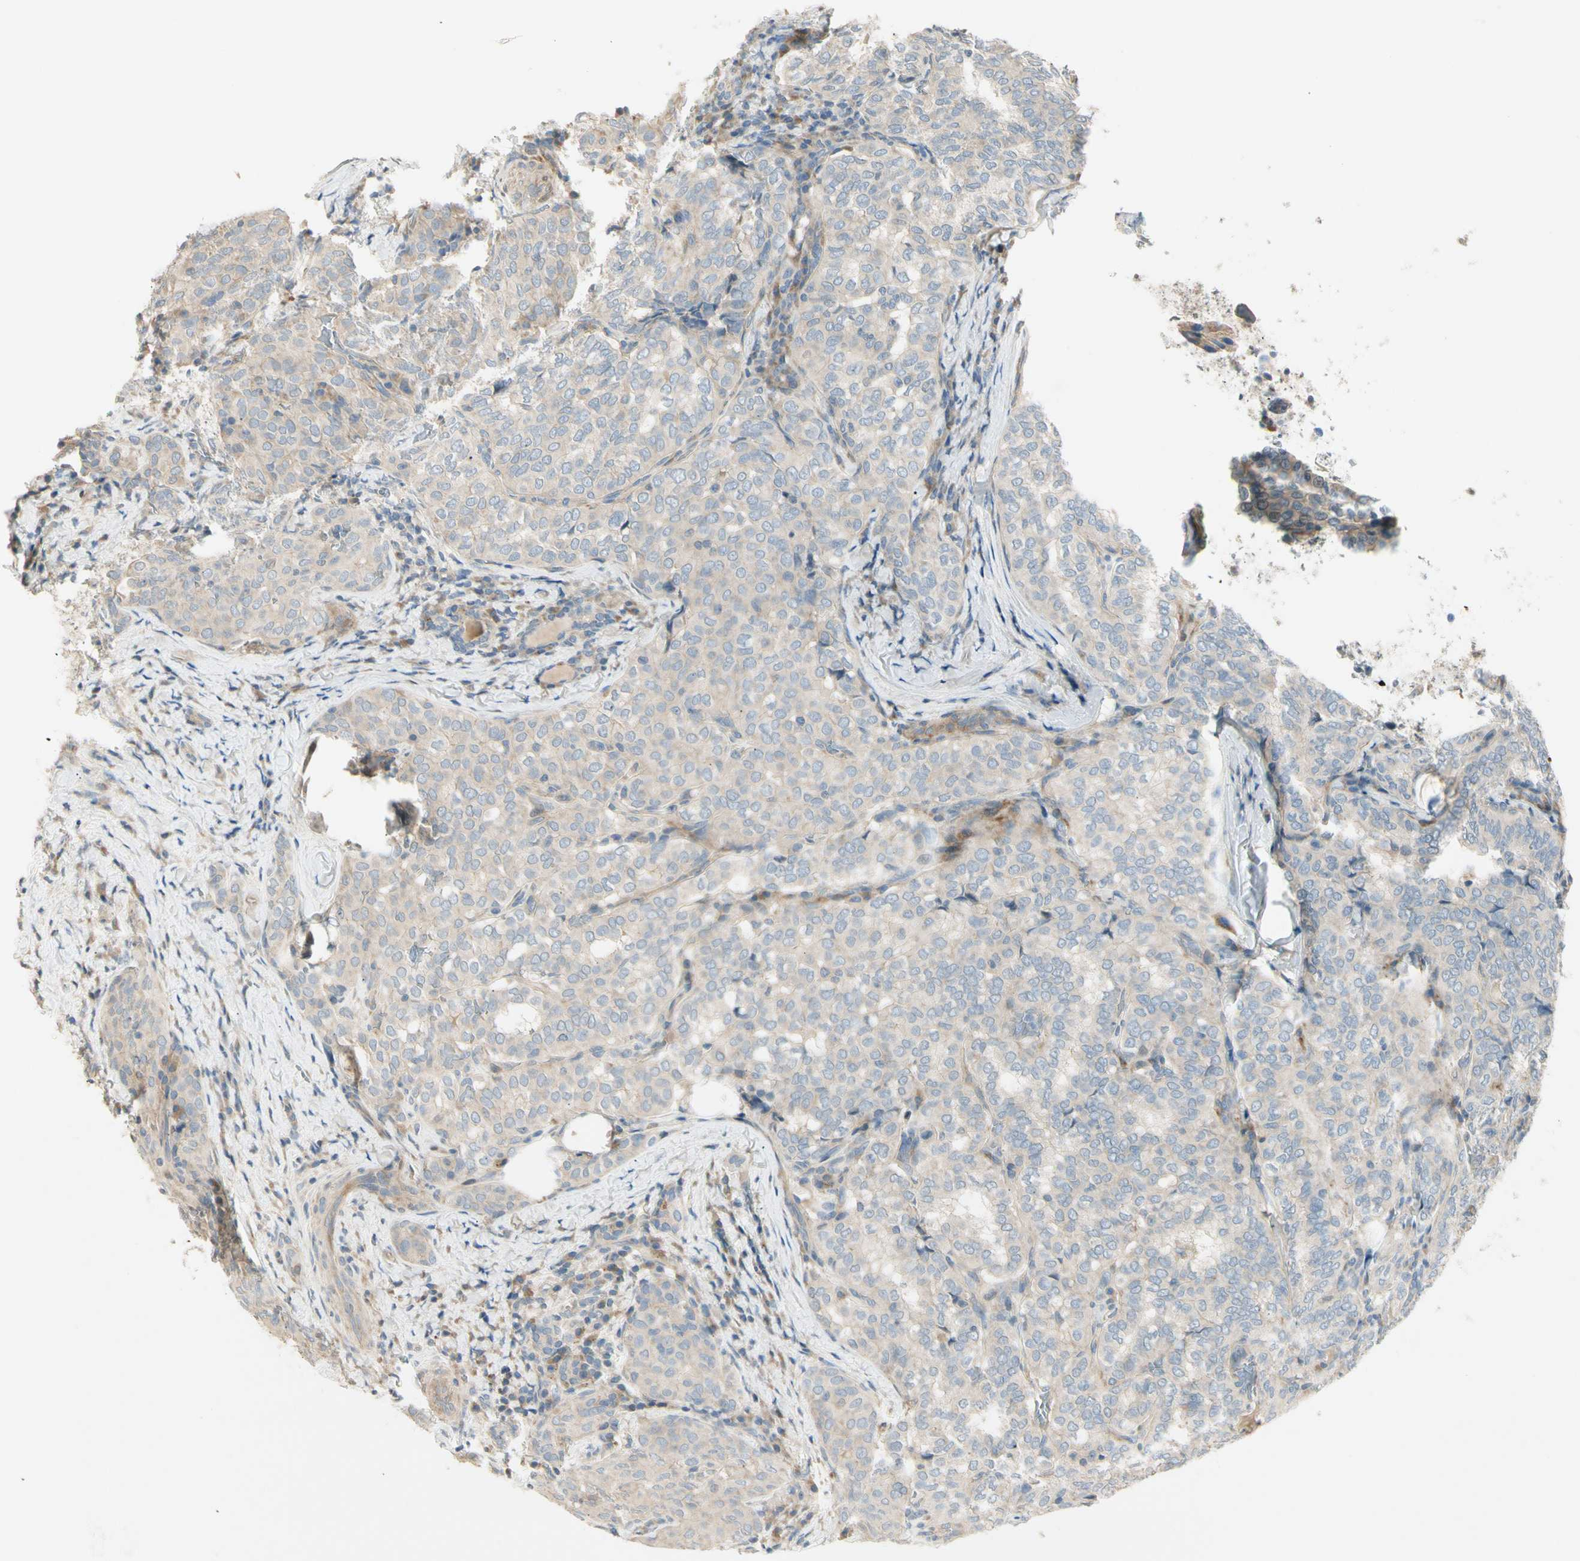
{"staining": {"intensity": "weak", "quantity": ">75%", "location": "cytoplasmic/membranous"}, "tissue": "thyroid cancer", "cell_type": "Tumor cells", "image_type": "cancer", "snomed": [{"axis": "morphology", "description": "Normal tissue, NOS"}, {"axis": "morphology", "description": "Papillary adenocarcinoma, NOS"}, {"axis": "topography", "description": "Thyroid gland"}], "caption": "Human thyroid cancer stained for a protein (brown) demonstrates weak cytoplasmic/membranous positive expression in about >75% of tumor cells.", "gene": "ADGRA3", "patient": {"sex": "female", "age": 30}}